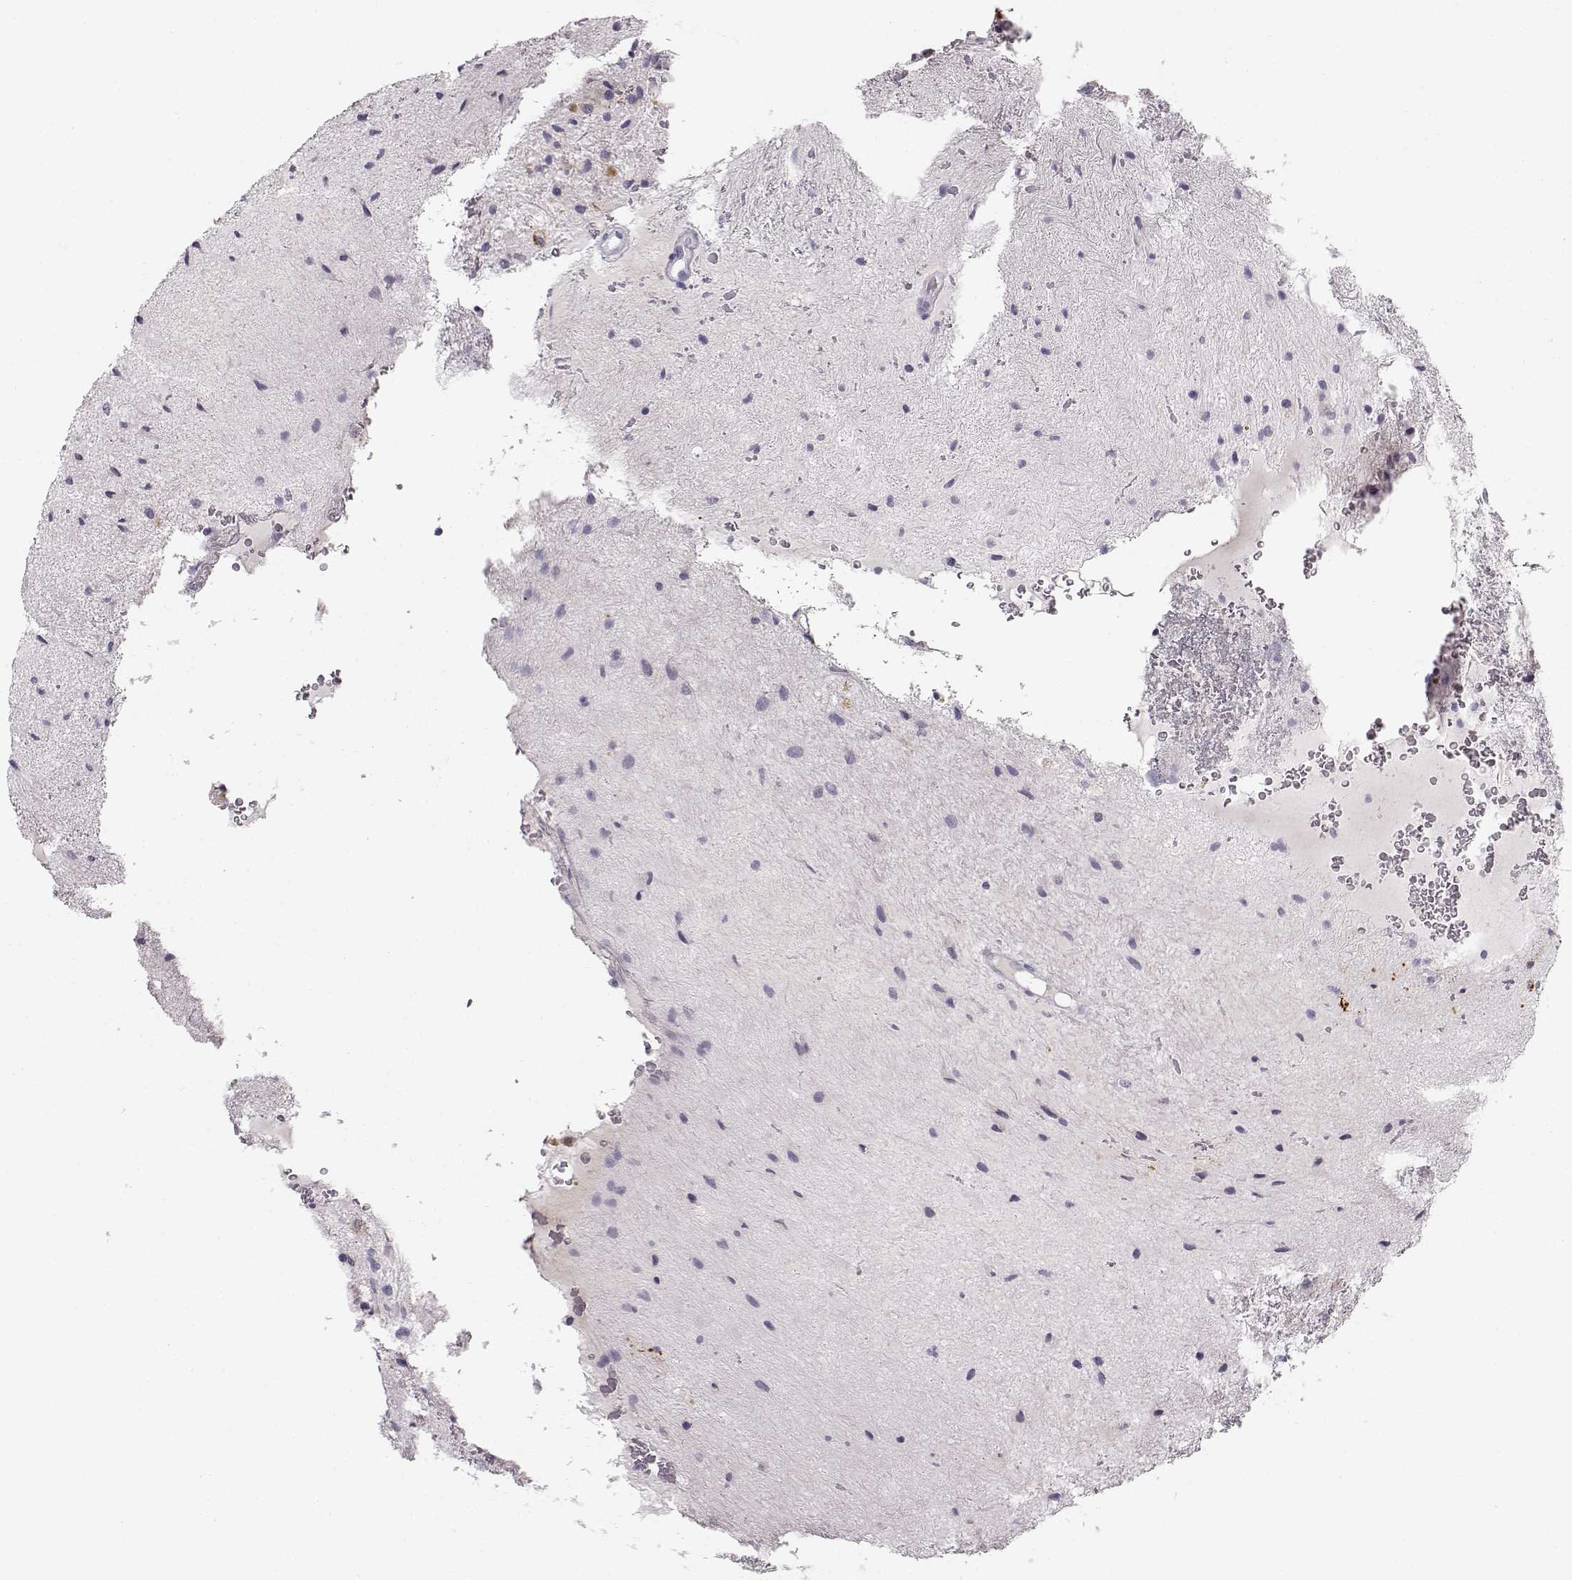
{"staining": {"intensity": "negative", "quantity": "none", "location": "none"}, "tissue": "glioma", "cell_type": "Tumor cells", "image_type": "cancer", "snomed": [{"axis": "morphology", "description": "Glioma, malignant, Low grade"}, {"axis": "topography", "description": "Cerebellum"}], "caption": "High power microscopy photomicrograph of an immunohistochemistry micrograph of glioma, revealing no significant staining in tumor cells. (DAB (3,3'-diaminobenzidine) immunohistochemistry (IHC) with hematoxylin counter stain).", "gene": "KIAA0319", "patient": {"sex": "female", "age": 14}}